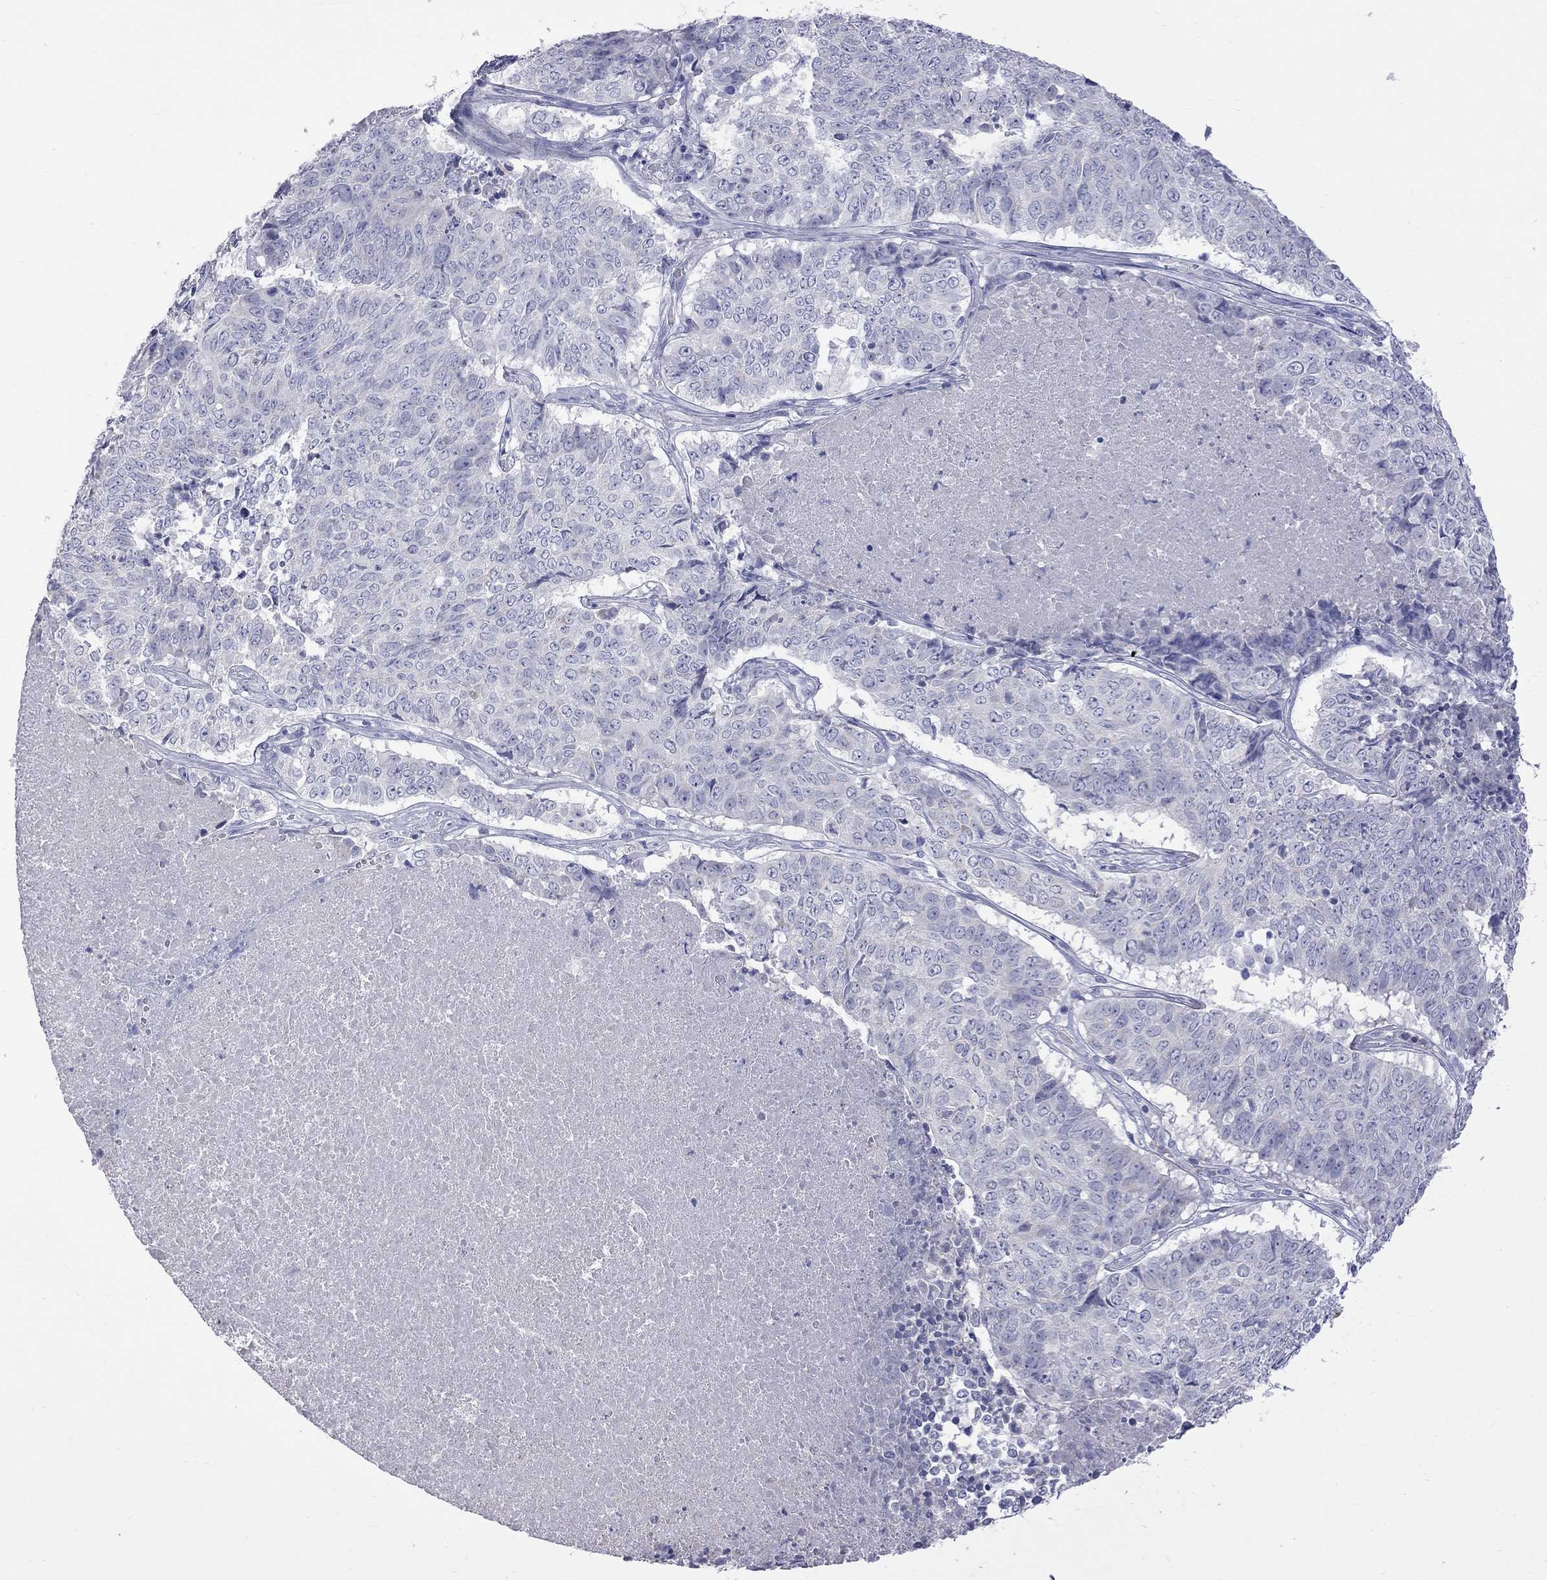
{"staining": {"intensity": "negative", "quantity": "none", "location": "none"}, "tissue": "lung cancer", "cell_type": "Tumor cells", "image_type": "cancer", "snomed": [{"axis": "morphology", "description": "Squamous cell carcinoma, NOS"}, {"axis": "topography", "description": "Lung"}], "caption": "The immunohistochemistry image has no significant positivity in tumor cells of lung squamous cell carcinoma tissue. The staining was performed using DAB (3,3'-diaminobenzidine) to visualize the protein expression in brown, while the nuclei were stained in blue with hematoxylin (Magnification: 20x).", "gene": "KCND2", "patient": {"sex": "male", "age": 64}}